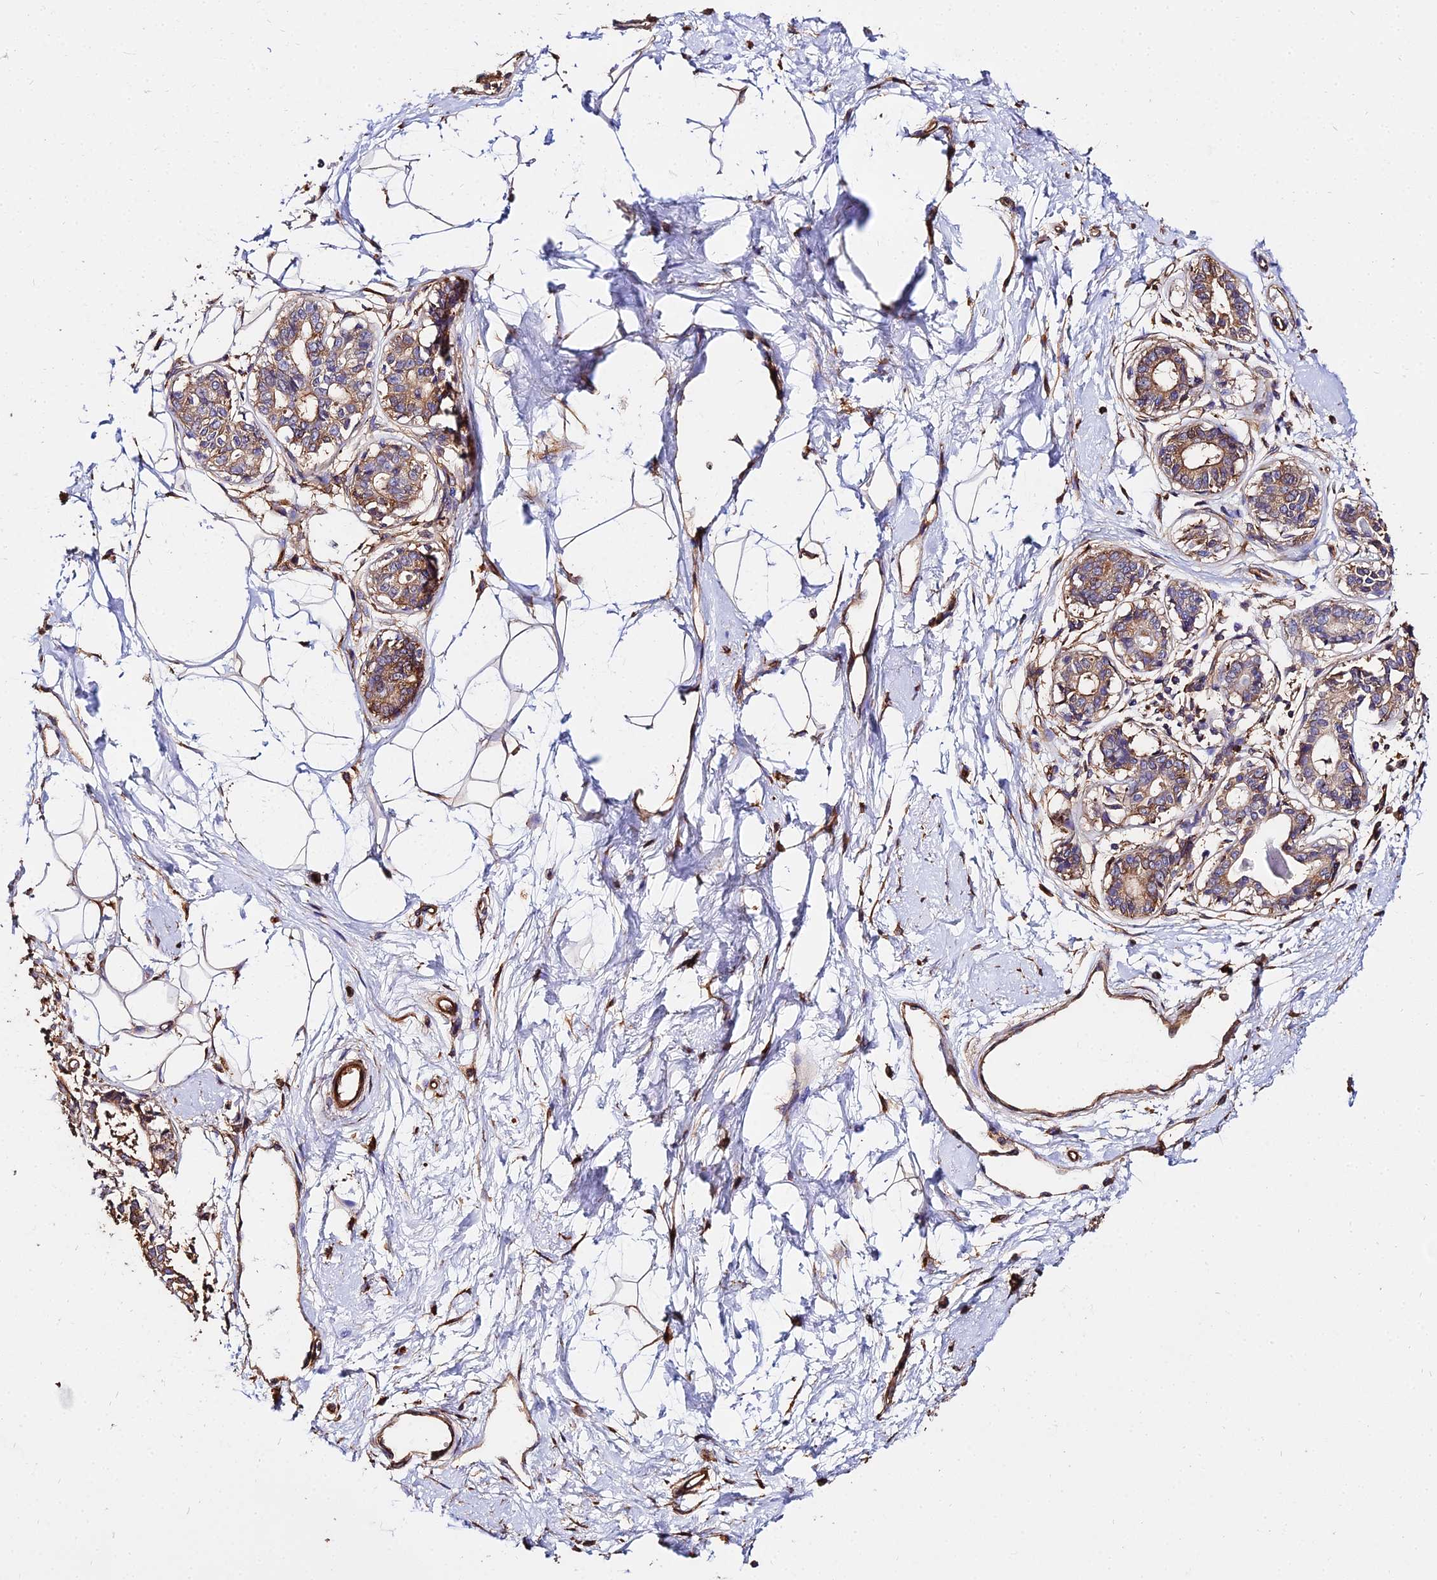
{"staining": {"intensity": "moderate", "quantity": "25%-75%", "location": "cytoplasmic/membranous"}, "tissue": "breast", "cell_type": "Adipocytes", "image_type": "normal", "snomed": [{"axis": "morphology", "description": "Normal tissue, NOS"}, {"axis": "topography", "description": "Breast"}], "caption": "High-power microscopy captured an IHC histopathology image of normal breast, revealing moderate cytoplasmic/membranous expression in approximately 25%-75% of adipocytes.", "gene": "TUBA1A", "patient": {"sex": "female", "age": 45}}